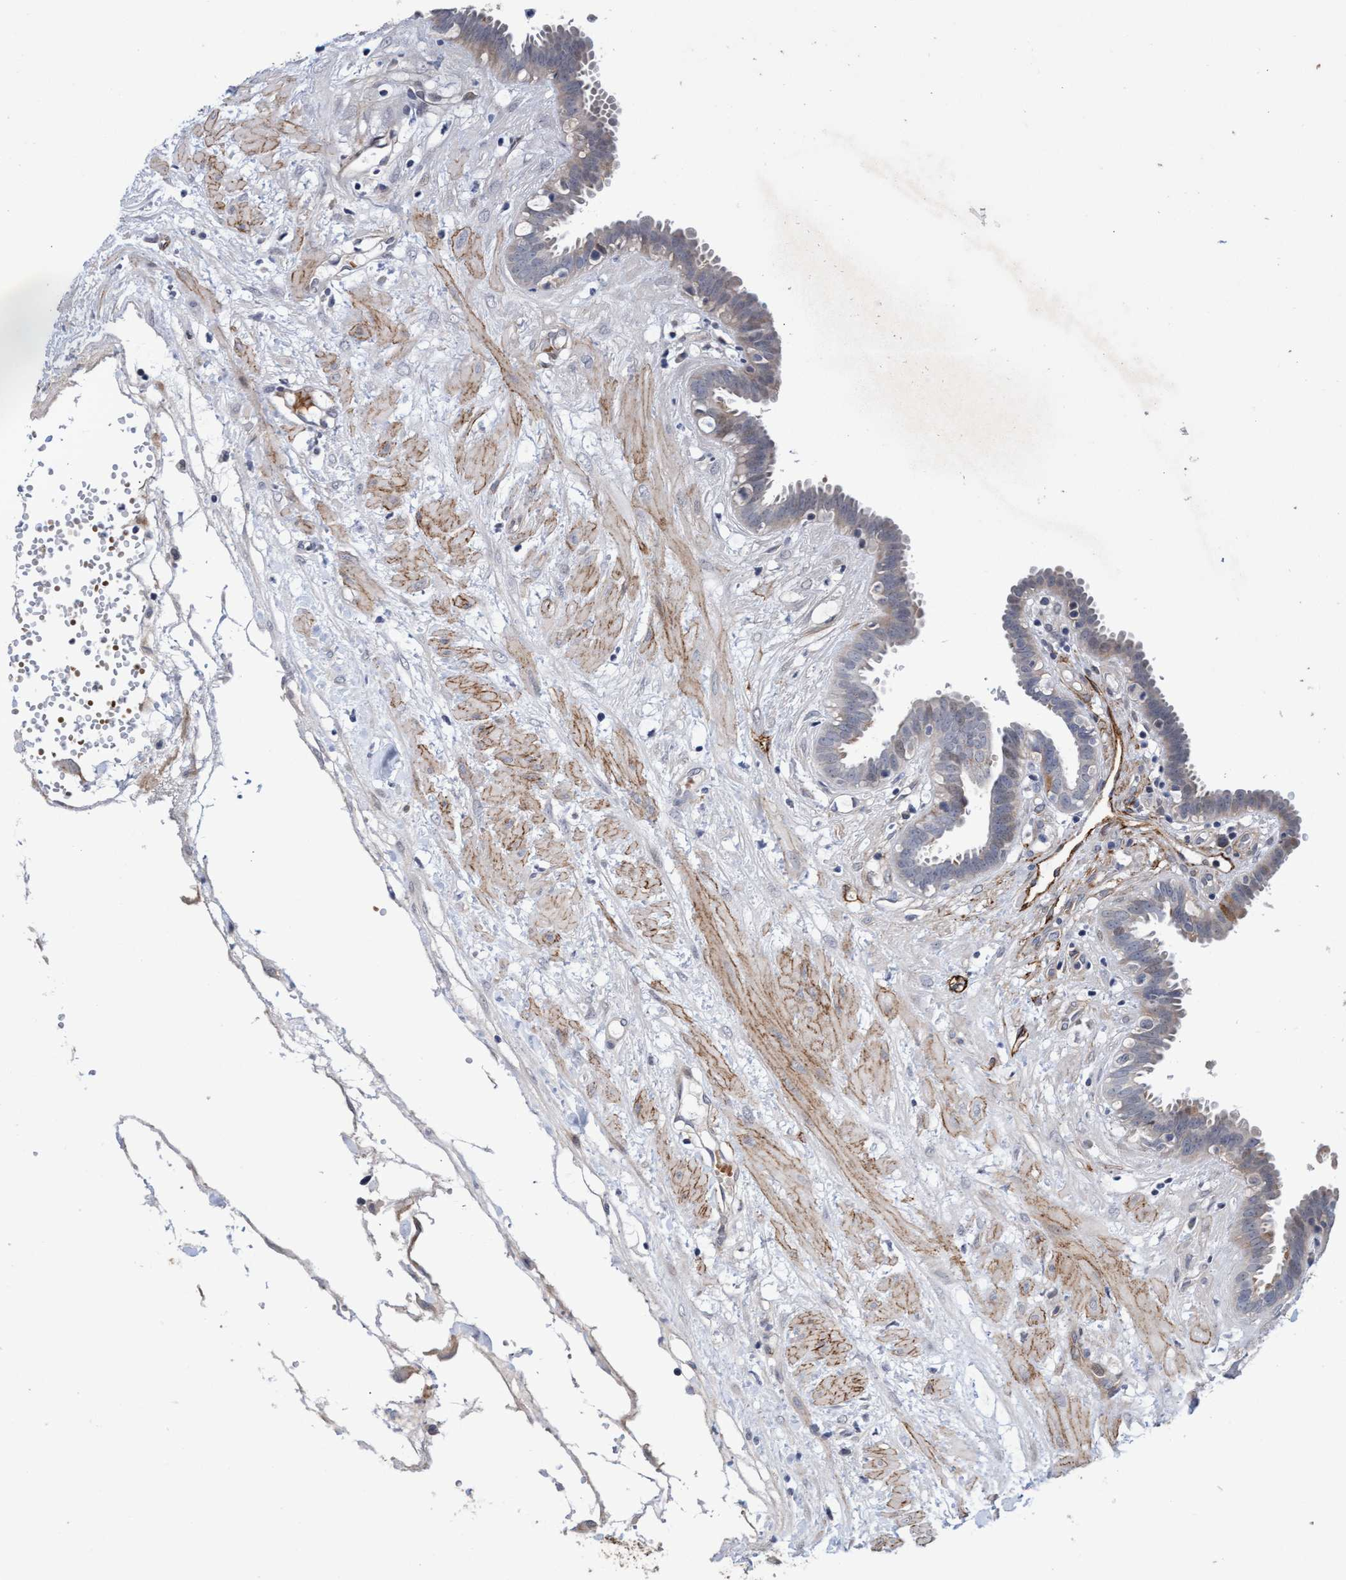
{"staining": {"intensity": "strong", "quantity": "25%-75%", "location": "cytoplasmic/membranous"}, "tissue": "fallopian tube", "cell_type": "Glandular cells", "image_type": "normal", "snomed": [{"axis": "morphology", "description": "Normal tissue, NOS"}, {"axis": "topography", "description": "Fallopian tube"}, {"axis": "topography", "description": "Placenta"}], "caption": "Protein expression analysis of normal fallopian tube displays strong cytoplasmic/membranous positivity in approximately 25%-75% of glandular cells. Using DAB (brown) and hematoxylin (blue) stains, captured at high magnification using brightfield microscopy.", "gene": "ZNF750", "patient": {"sex": "female", "age": 32}}